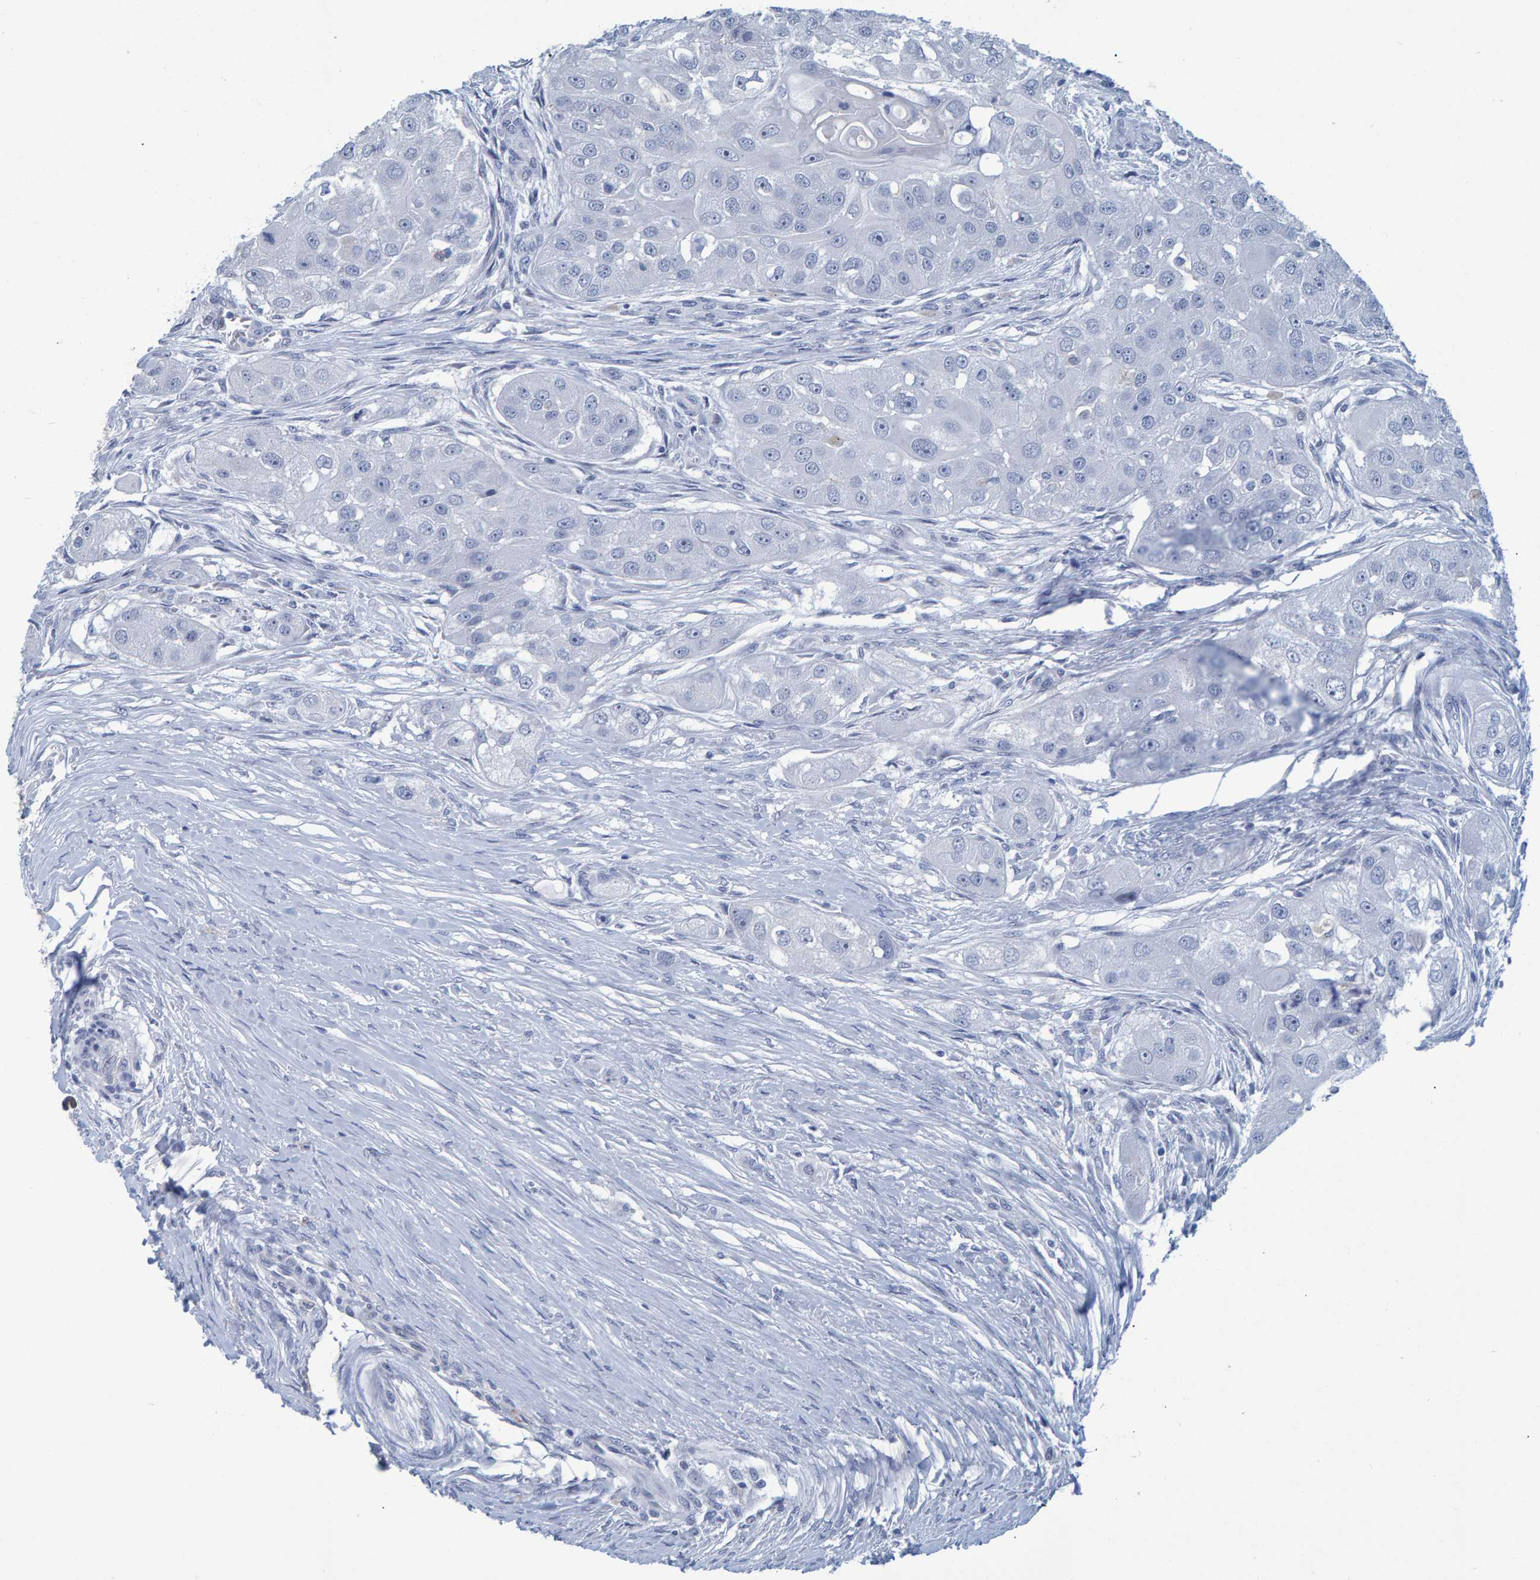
{"staining": {"intensity": "negative", "quantity": "none", "location": "none"}, "tissue": "head and neck cancer", "cell_type": "Tumor cells", "image_type": "cancer", "snomed": [{"axis": "morphology", "description": "Normal tissue, NOS"}, {"axis": "morphology", "description": "Squamous cell carcinoma, NOS"}, {"axis": "topography", "description": "Skeletal muscle"}, {"axis": "topography", "description": "Head-Neck"}], "caption": "Tumor cells are negative for brown protein staining in head and neck cancer.", "gene": "PROCA1", "patient": {"sex": "male", "age": 51}}